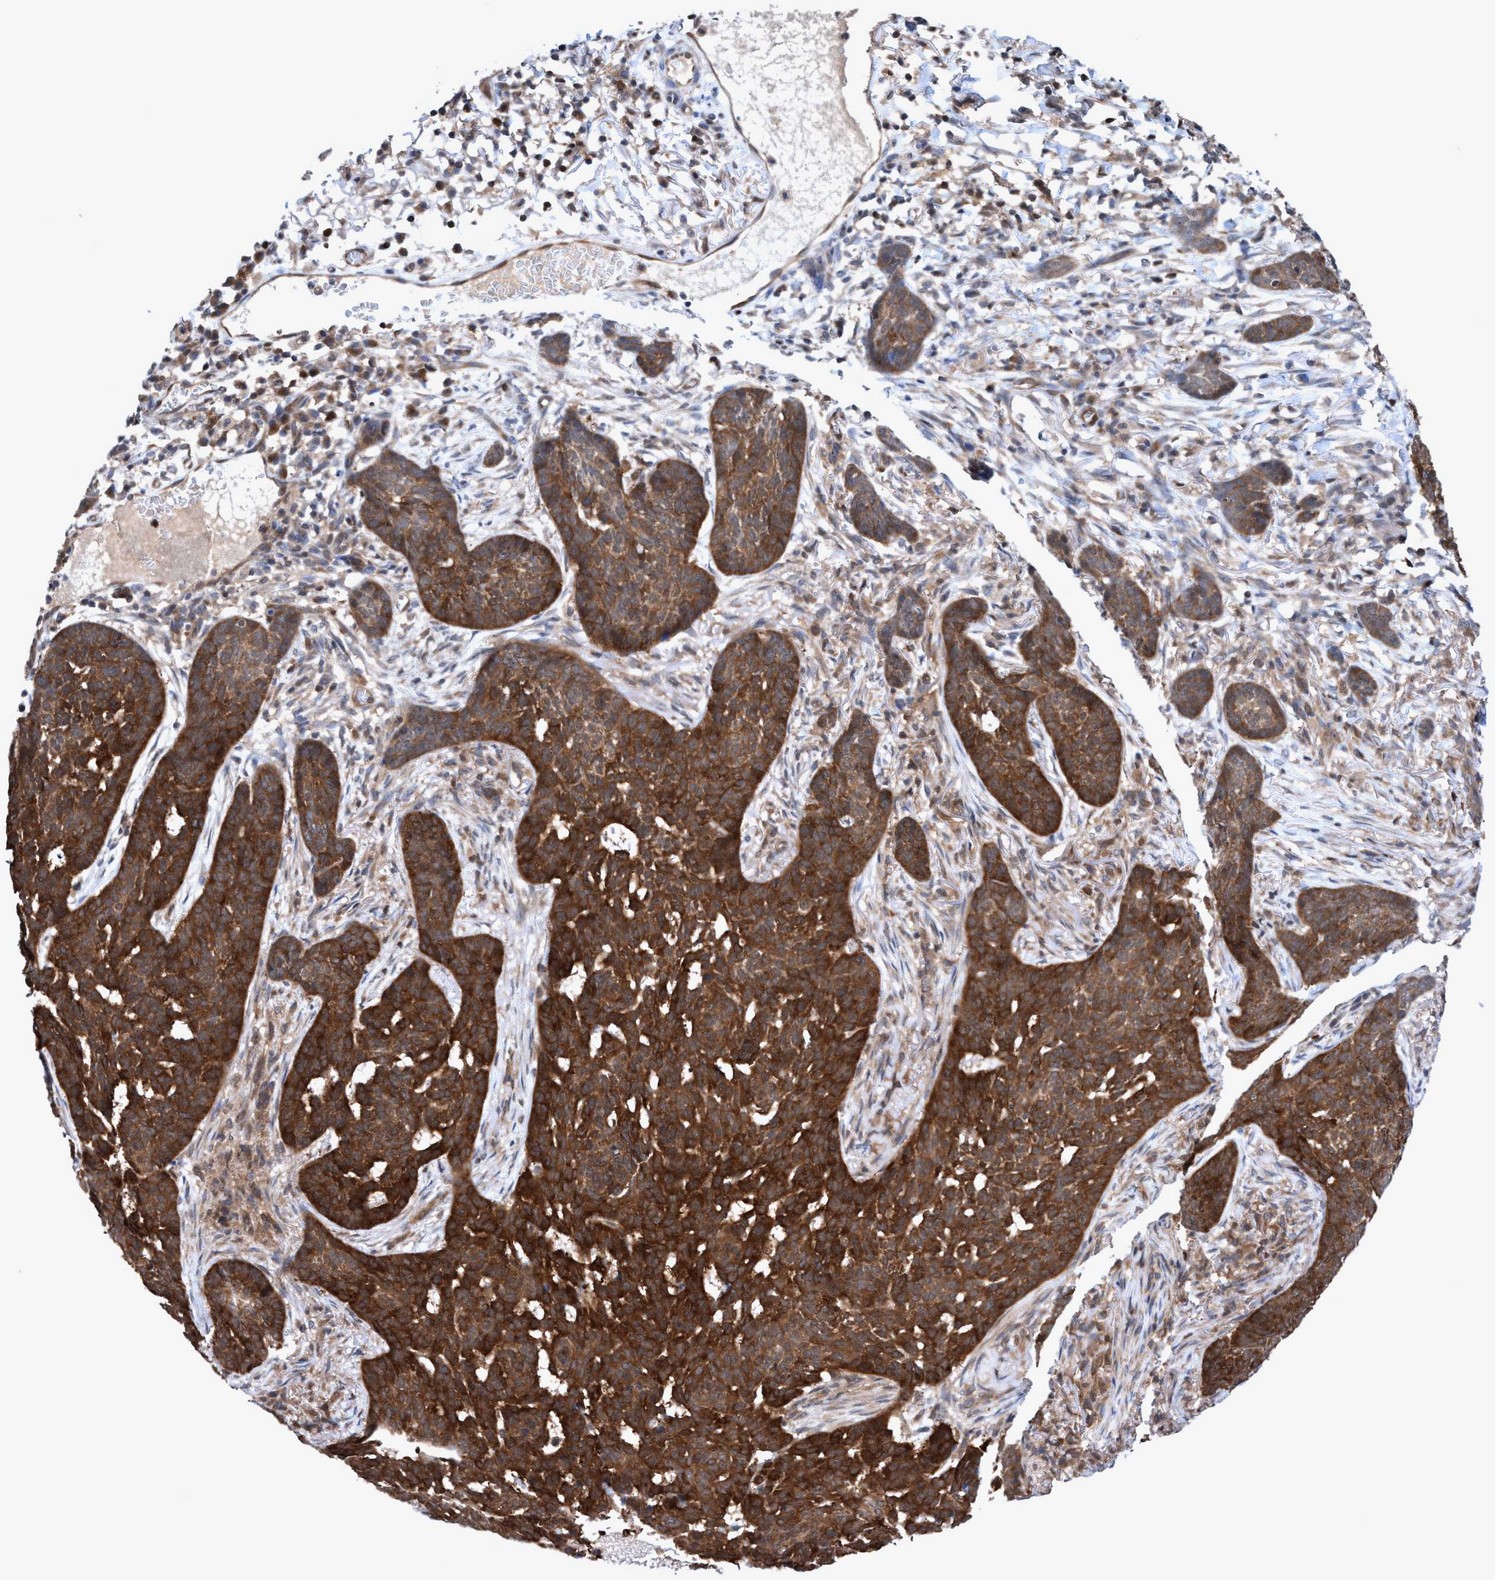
{"staining": {"intensity": "strong", "quantity": ">75%", "location": "cytoplasmic/membranous"}, "tissue": "skin cancer", "cell_type": "Tumor cells", "image_type": "cancer", "snomed": [{"axis": "morphology", "description": "Basal cell carcinoma"}, {"axis": "topography", "description": "Skin"}], "caption": "Brown immunohistochemical staining in human skin cancer (basal cell carcinoma) displays strong cytoplasmic/membranous expression in approximately >75% of tumor cells. The protein of interest is shown in brown color, while the nuclei are stained blue.", "gene": "GLOD4", "patient": {"sex": "male", "age": 85}}